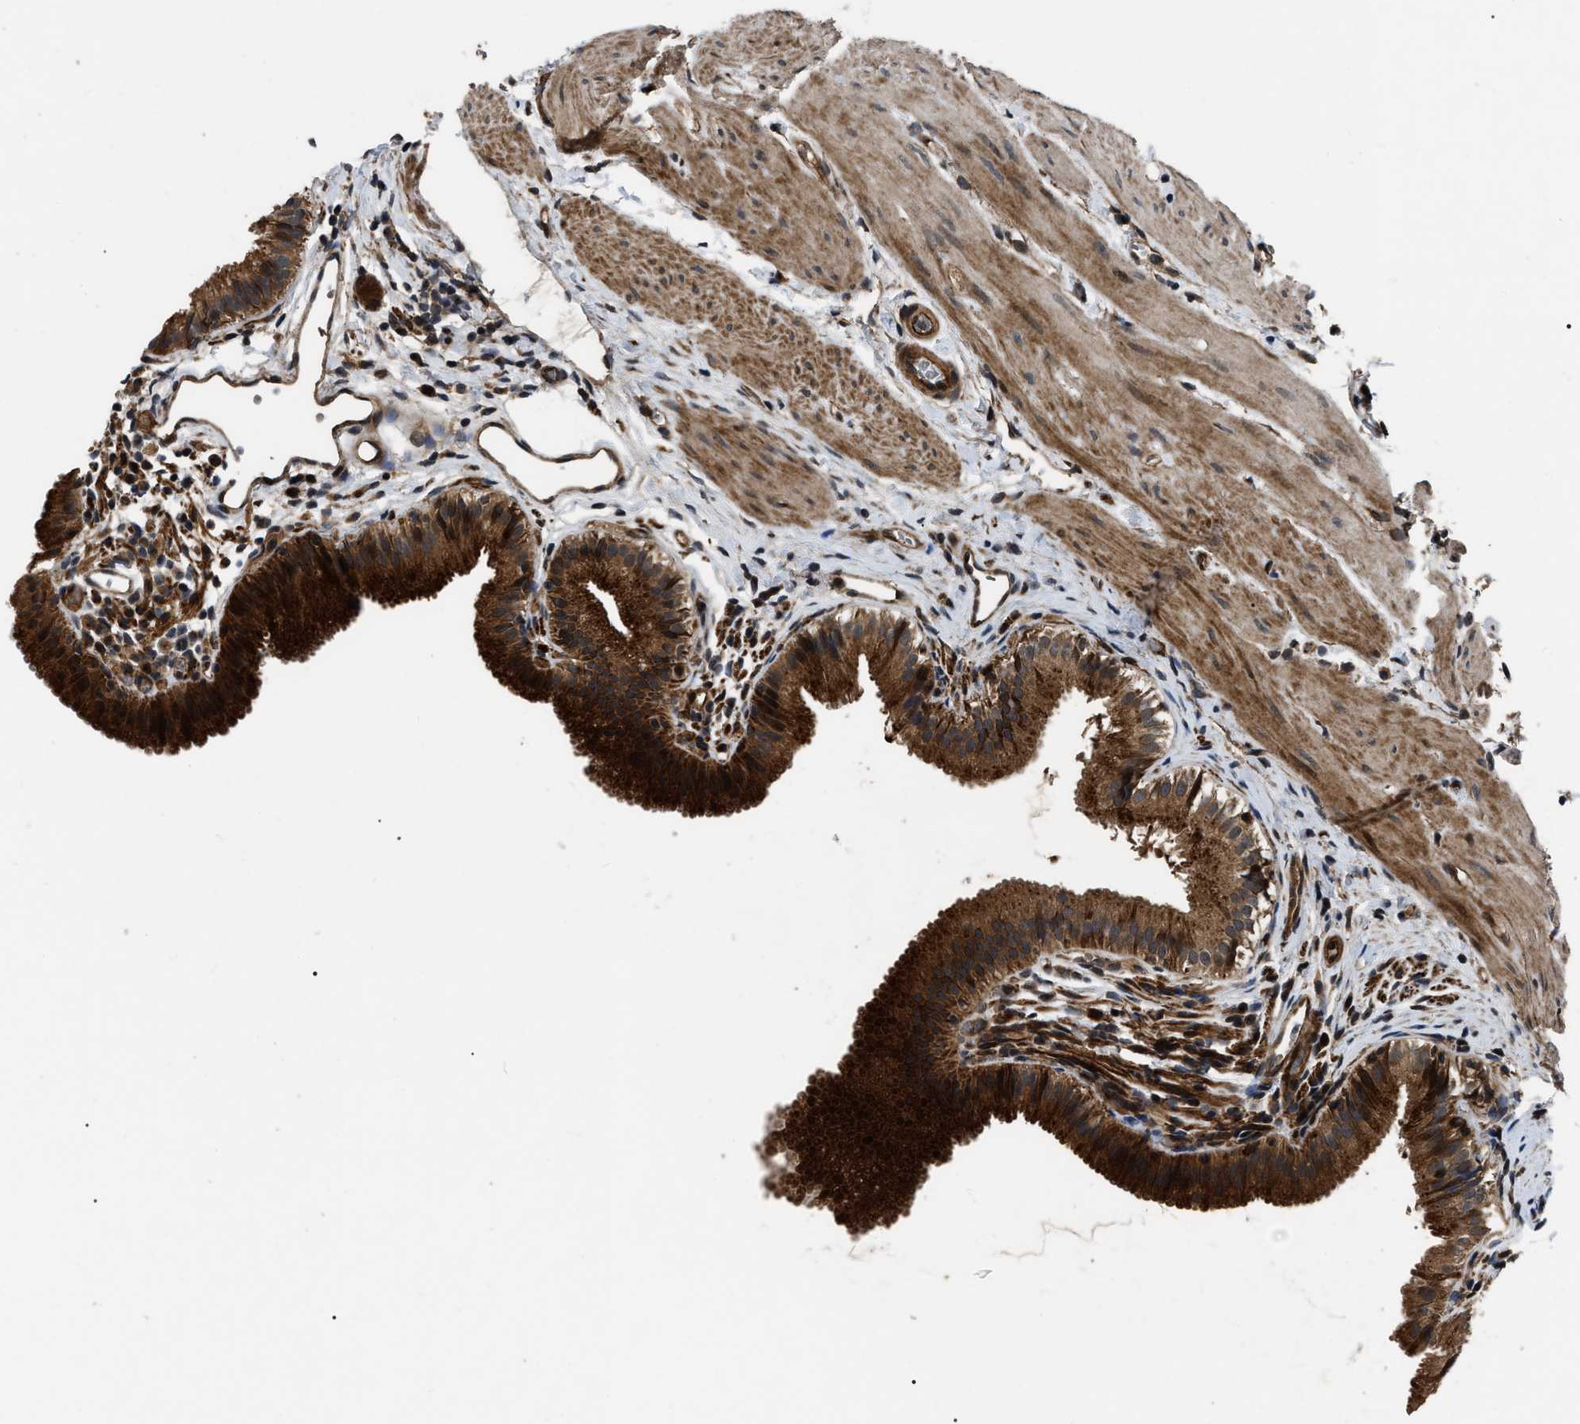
{"staining": {"intensity": "strong", "quantity": ">75%", "location": "cytoplasmic/membranous,nuclear"}, "tissue": "gallbladder", "cell_type": "Glandular cells", "image_type": "normal", "snomed": [{"axis": "morphology", "description": "Normal tissue, NOS"}, {"axis": "topography", "description": "Gallbladder"}], "caption": "Protein expression analysis of normal human gallbladder reveals strong cytoplasmic/membranous,nuclear positivity in approximately >75% of glandular cells.", "gene": "PPWD1", "patient": {"sex": "female", "age": 26}}